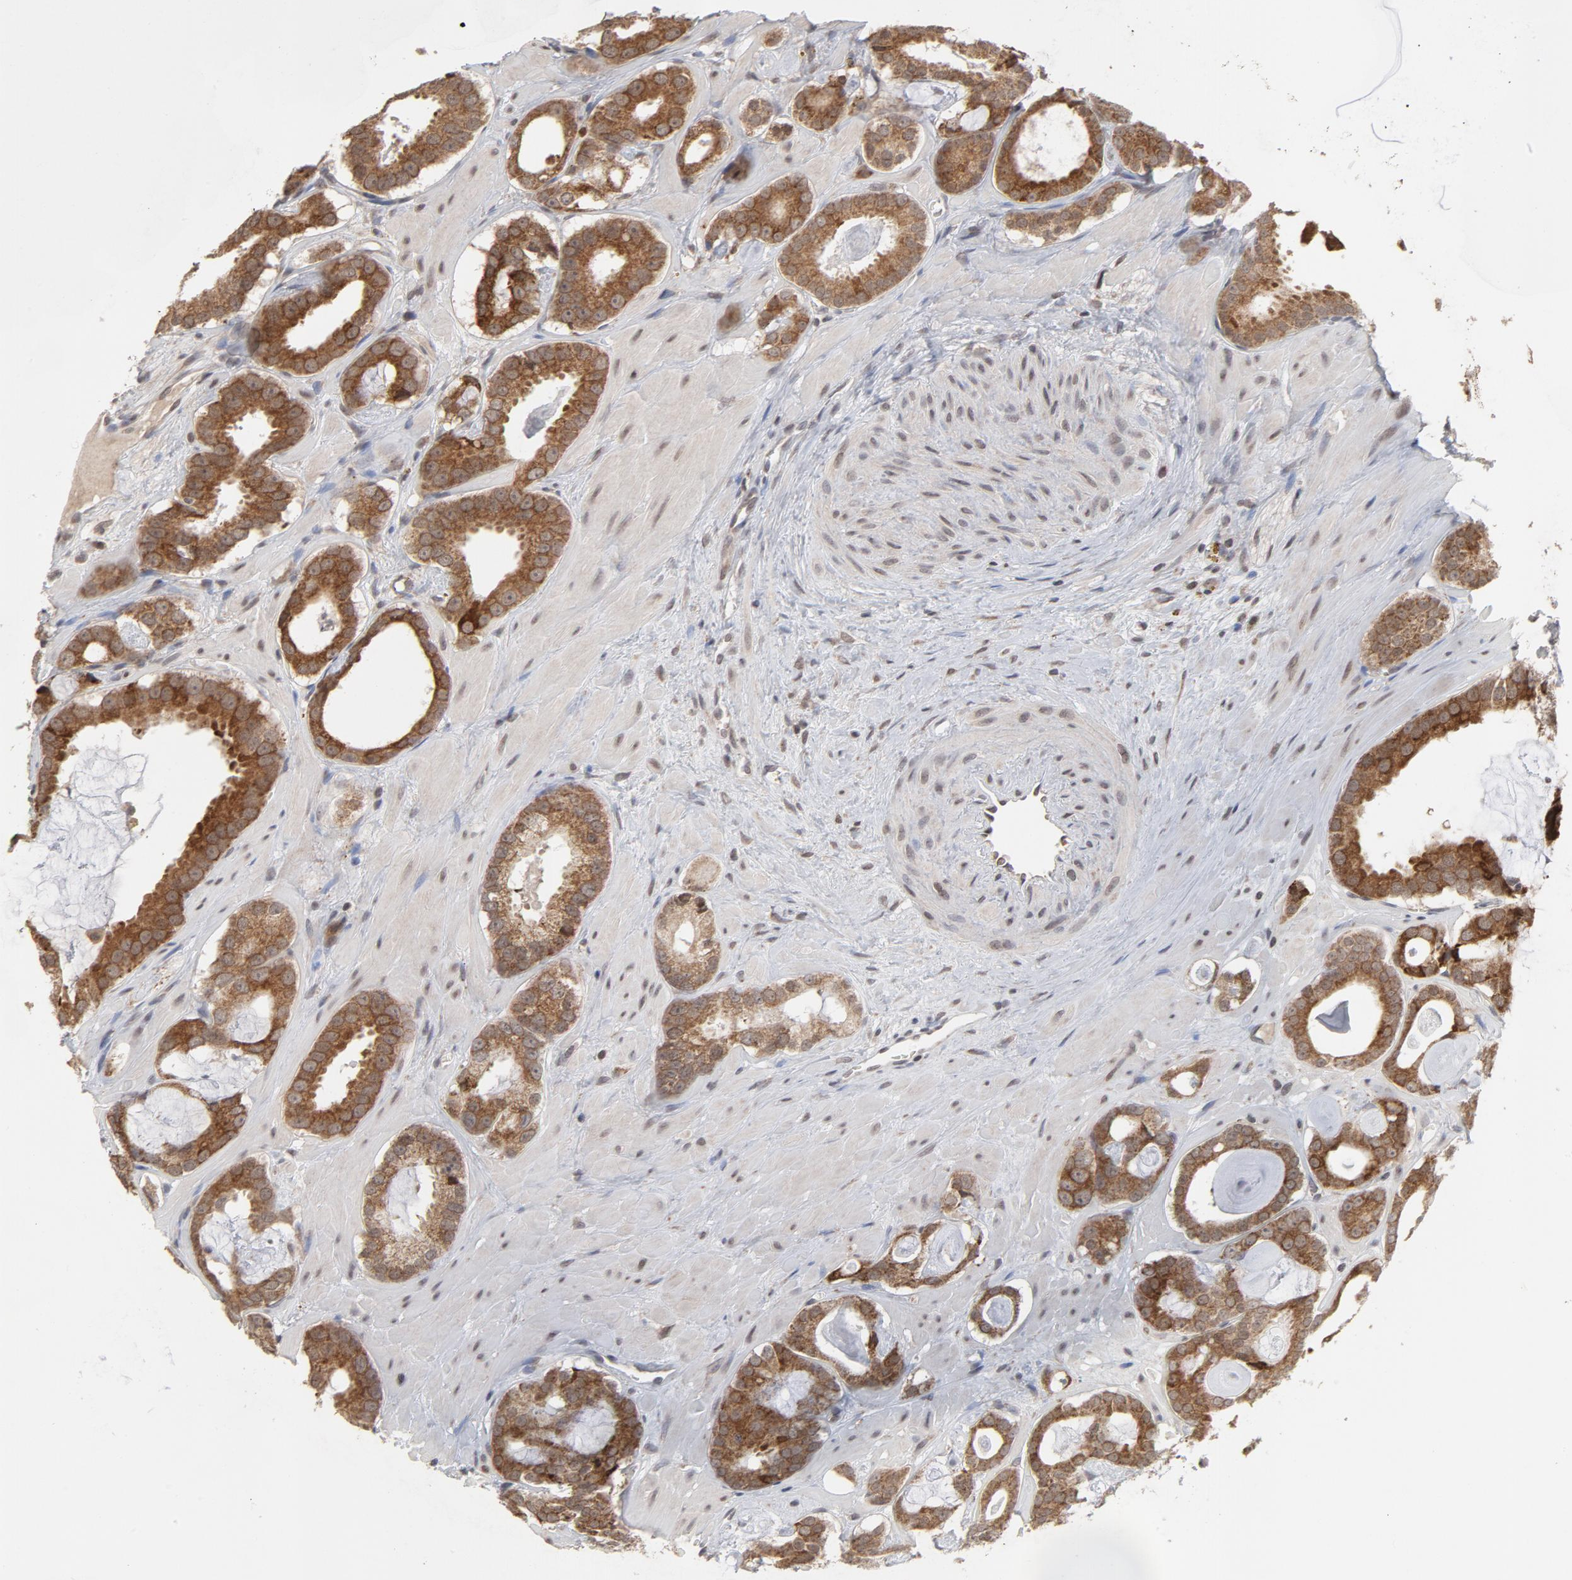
{"staining": {"intensity": "moderate", "quantity": ">75%", "location": "cytoplasmic/membranous"}, "tissue": "prostate cancer", "cell_type": "Tumor cells", "image_type": "cancer", "snomed": [{"axis": "morphology", "description": "Adenocarcinoma, Low grade"}, {"axis": "topography", "description": "Prostate"}], "caption": "A brown stain highlights moderate cytoplasmic/membranous positivity of a protein in human prostate cancer (low-grade adenocarcinoma) tumor cells.", "gene": "ARIH1", "patient": {"sex": "male", "age": 57}}